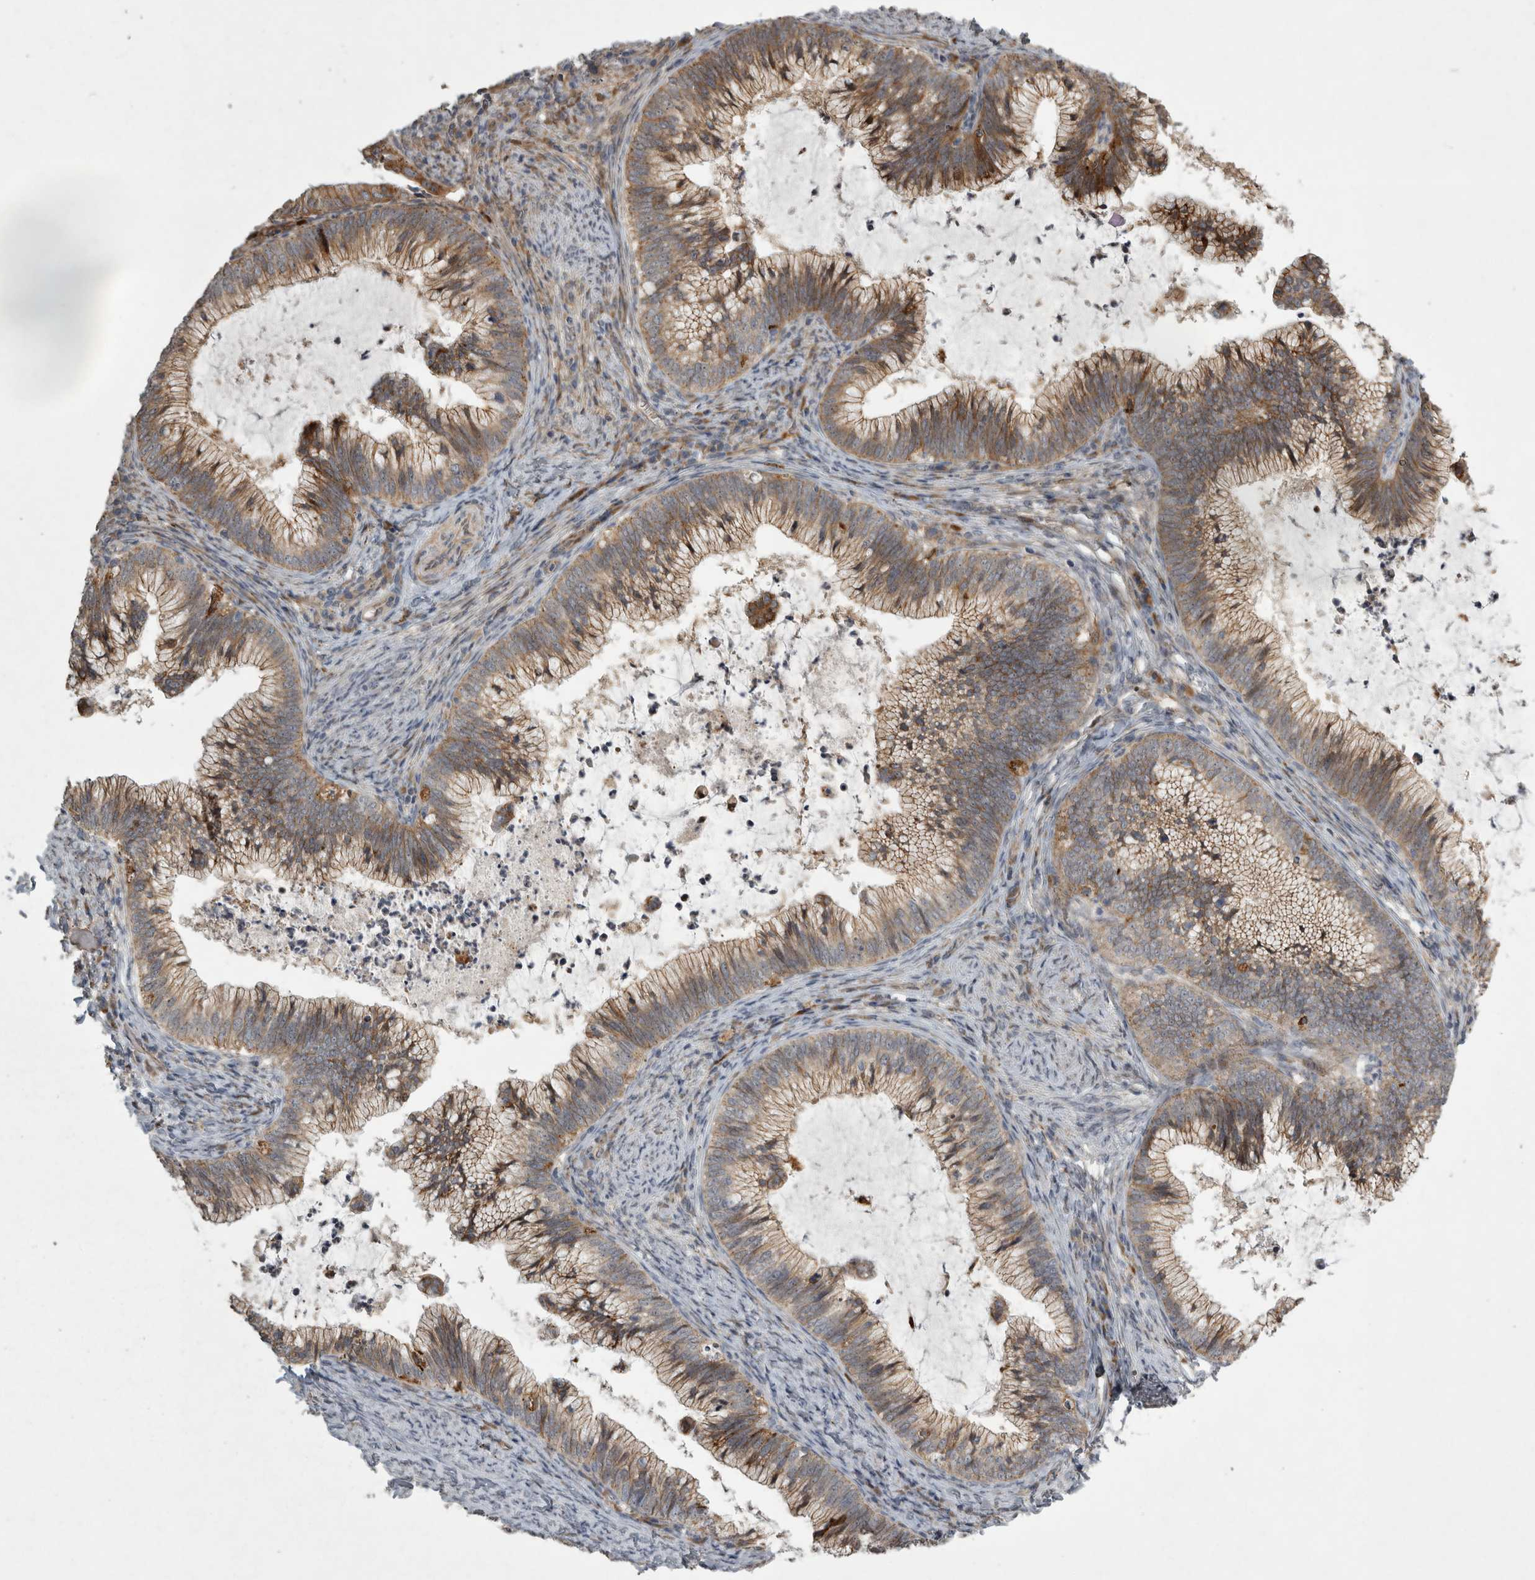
{"staining": {"intensity": "moderate", "quantity": ">75%", "location": "cytoplasmic/membranous"}, "tissue": "cervical cancer", "cell_type": "Tumor cells", "image_type": "cancer", "snomed": [{"axis": "morphology", "description": "Adenocarcinoma, NOS"}, {"axis": "topography", "description": "Cervix"}], "caption": "This micrograph demonstrates immunohistochemistry (IHC) staining of human cervical adenocarcinoma, with medium moderate cytoplasmic/membranous expression in approximately >75% of tumor cells.", "gene": "MPDZ", "patient": {"sex": "female", "age": 36}}